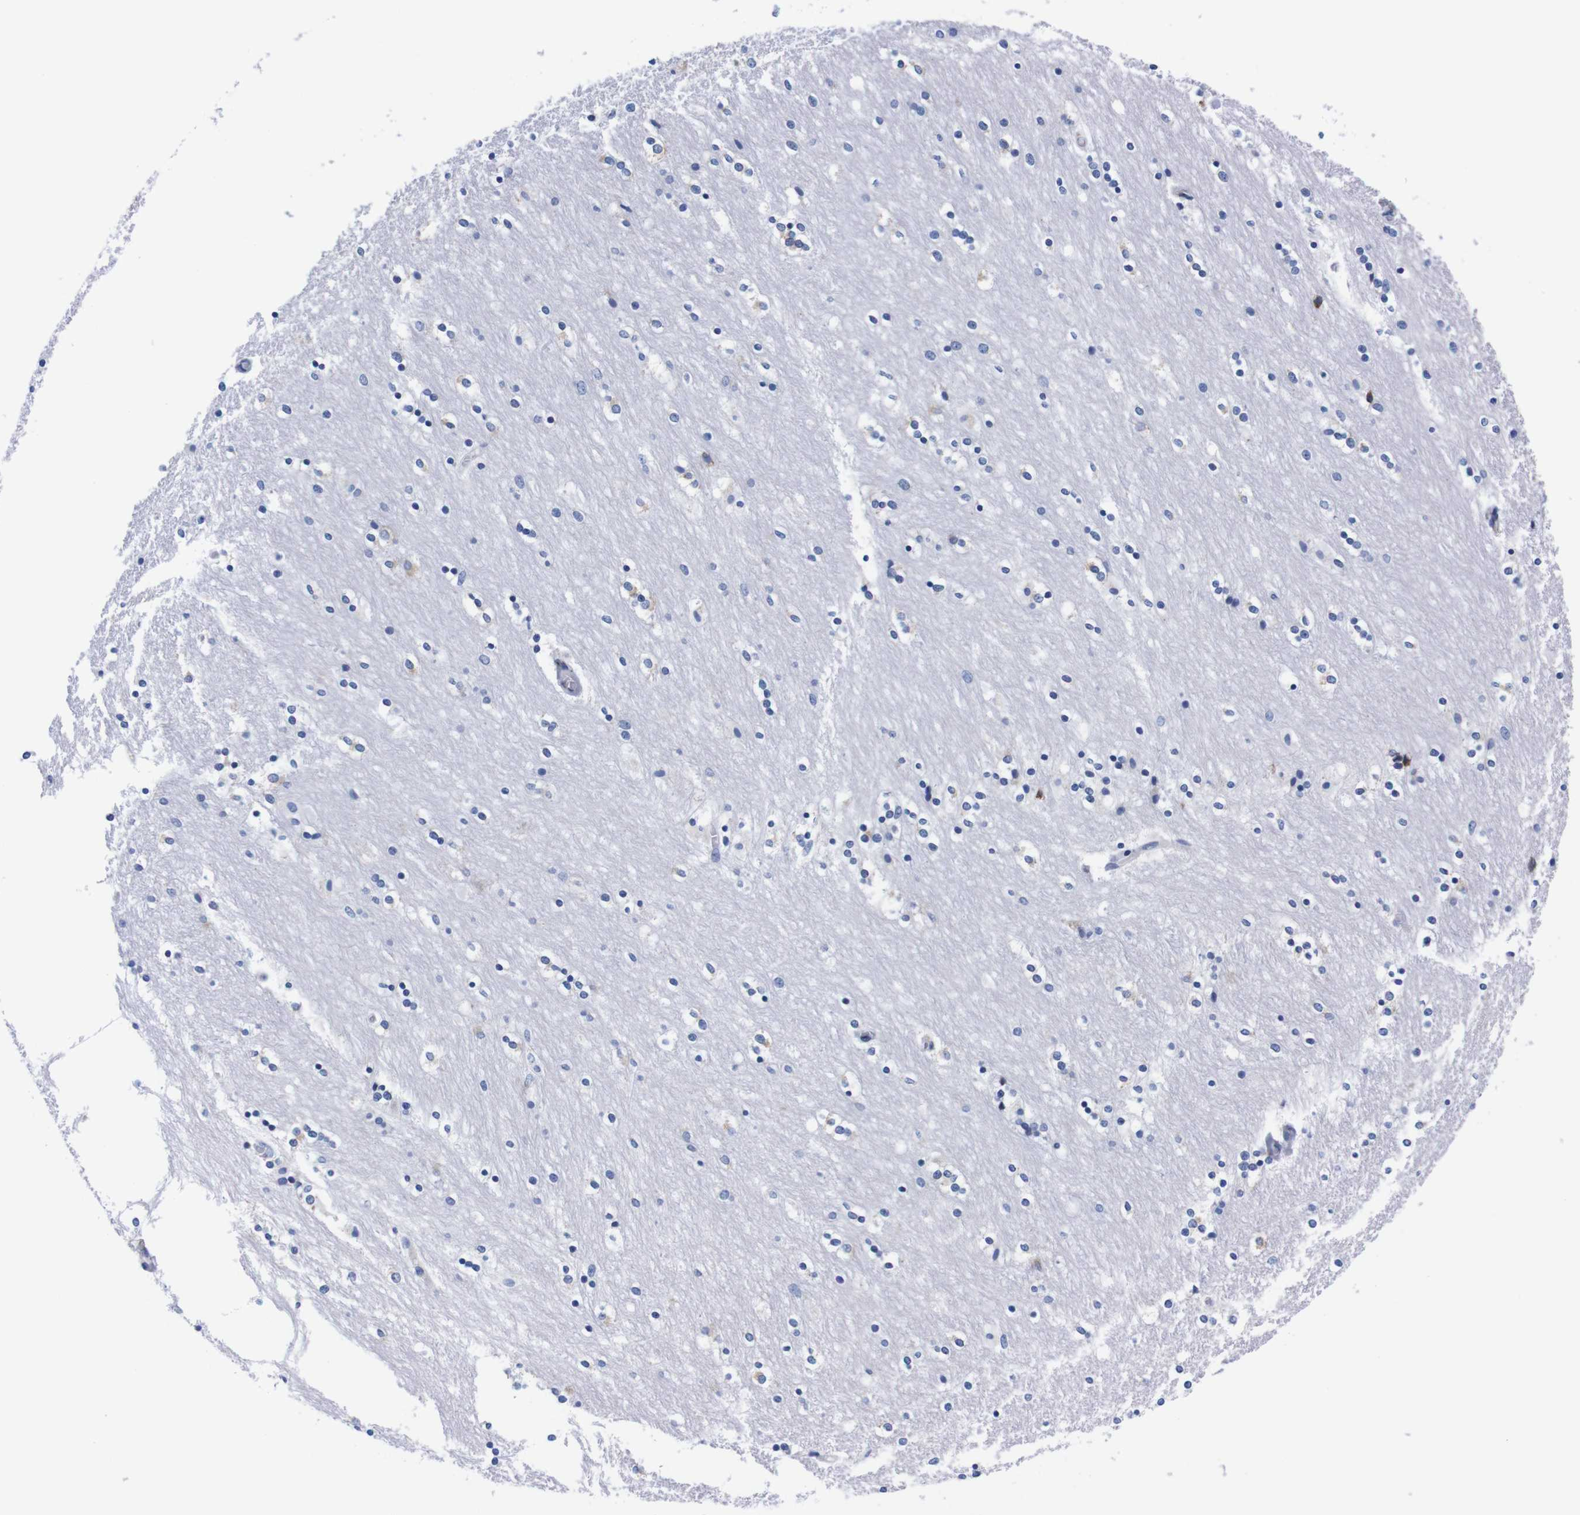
{"staining": {"intensity": "weak", "quantity": "<25%", "location": "cytoplasmic/membranous"}, "tissue": "caudate", "cell_type": "Glial cells", "image_type": "normal", "snomed": [{"axis": "morphology", "description": "Normal tissue, NOS"}, {"axis": "topography", "description": "Lateral ventricle wall"}], "caption": "This micrograph is of benign caudate stained with IHC to label a protein in brown with the nuclei are counter-stained blue. There is no expression in glial cells.", "gene": "NEBL", "patient": {"sex": "female", "age": 54}}